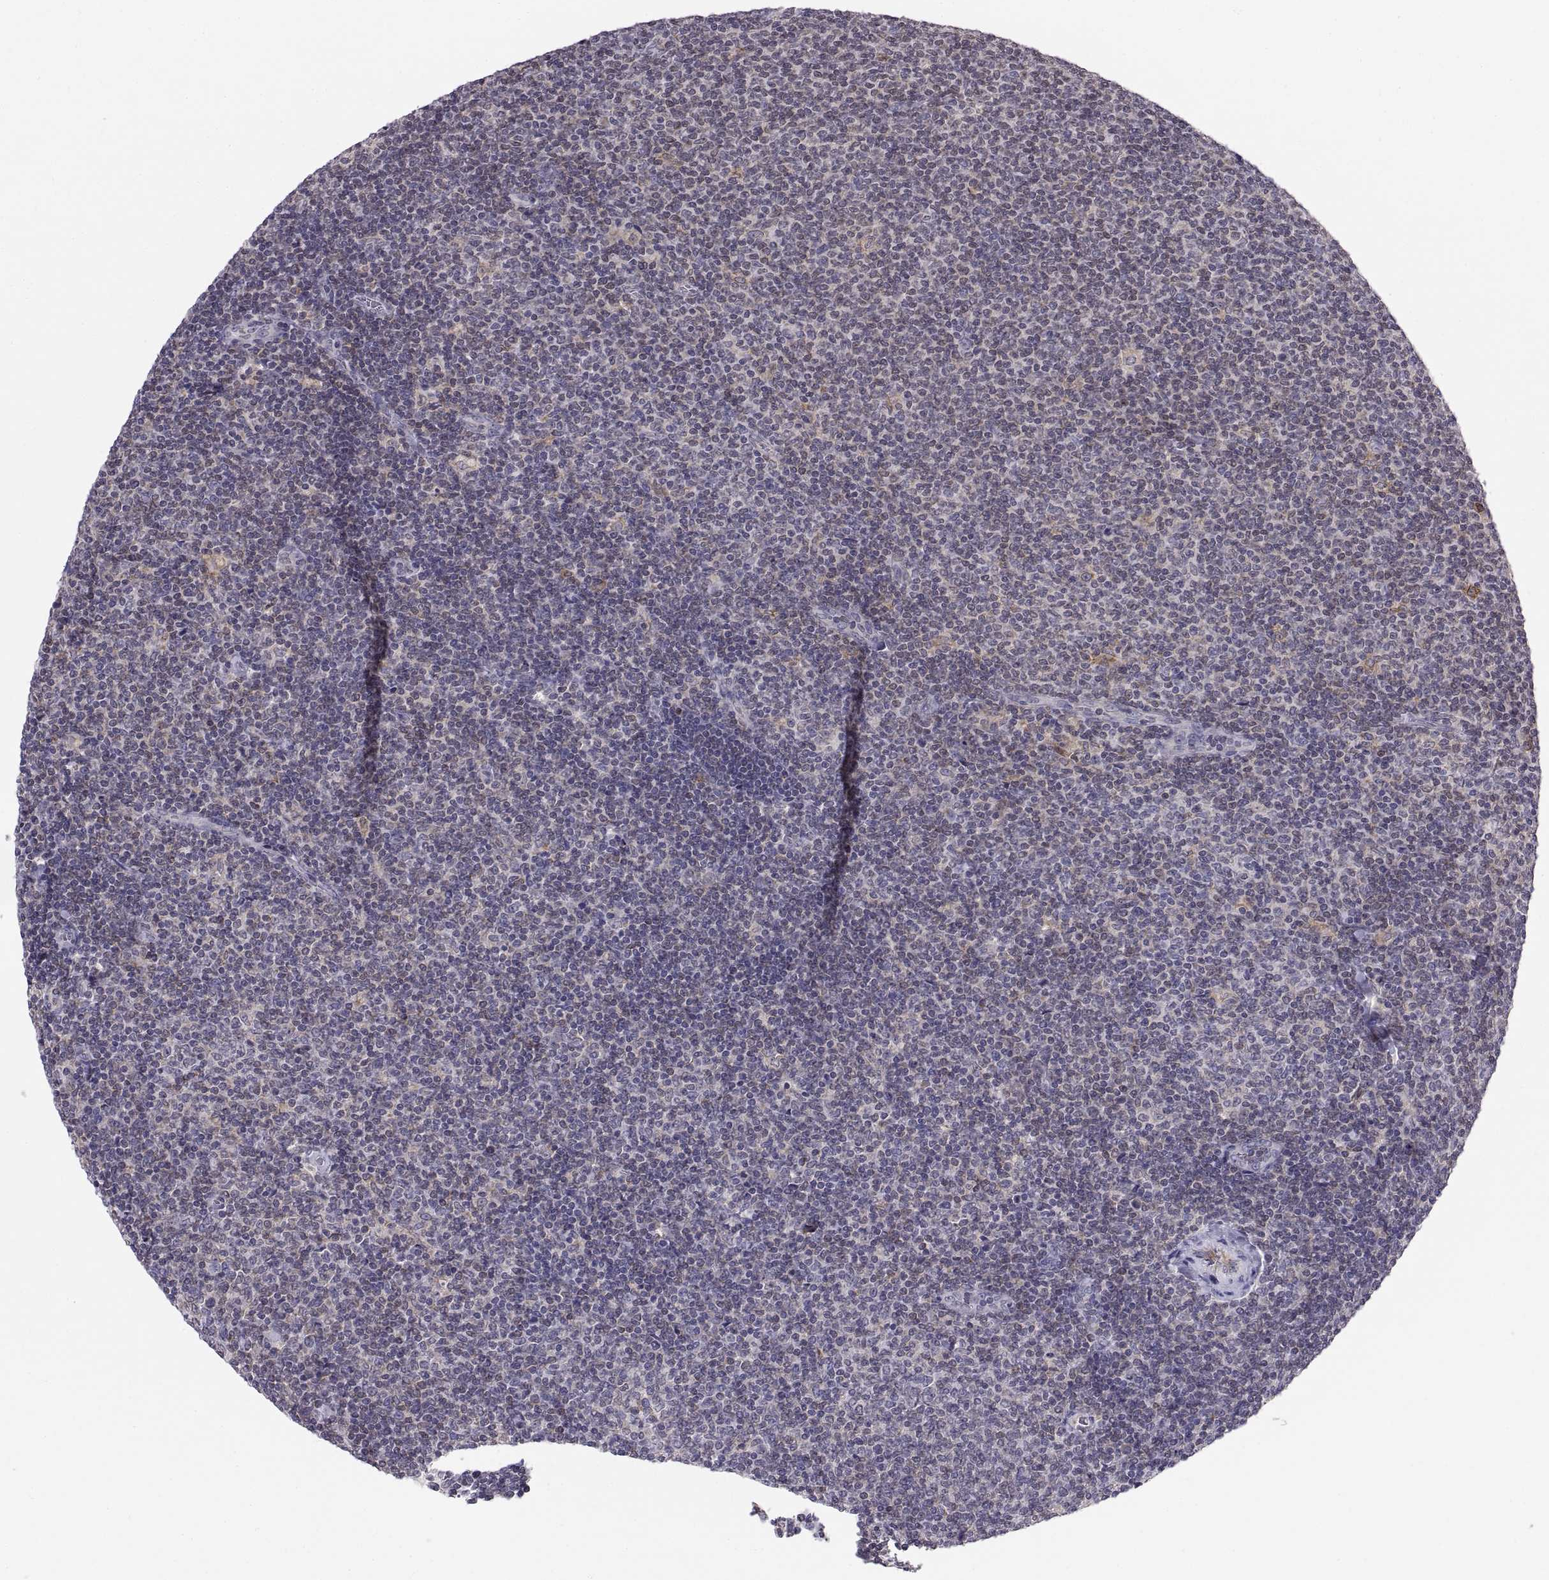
{"staining": {"intensity": "negative", "quantity": "none", "location": "none"}, "tissue": "lymphoma", "cell_type": "Tumor cells", "image_type": "cancer", "snomed": [{"axis": "morphology", "description": "Malignant lymphoma, non-Hodgkin's type, Low grade"}, {"axis": "topography", "description": "Lymph node"}], "caption": "Histopathology image shows no significant protein staining in tumor cells of malignant lymphoma, non-Hodgkin's type (low-grade). (DAB (3,3'-diaminobenzidine) IHC visualized using brightfield microscopy, high magnification).", "gene": "ERO1A", "patient": {"sex": "male", "age": 52}}